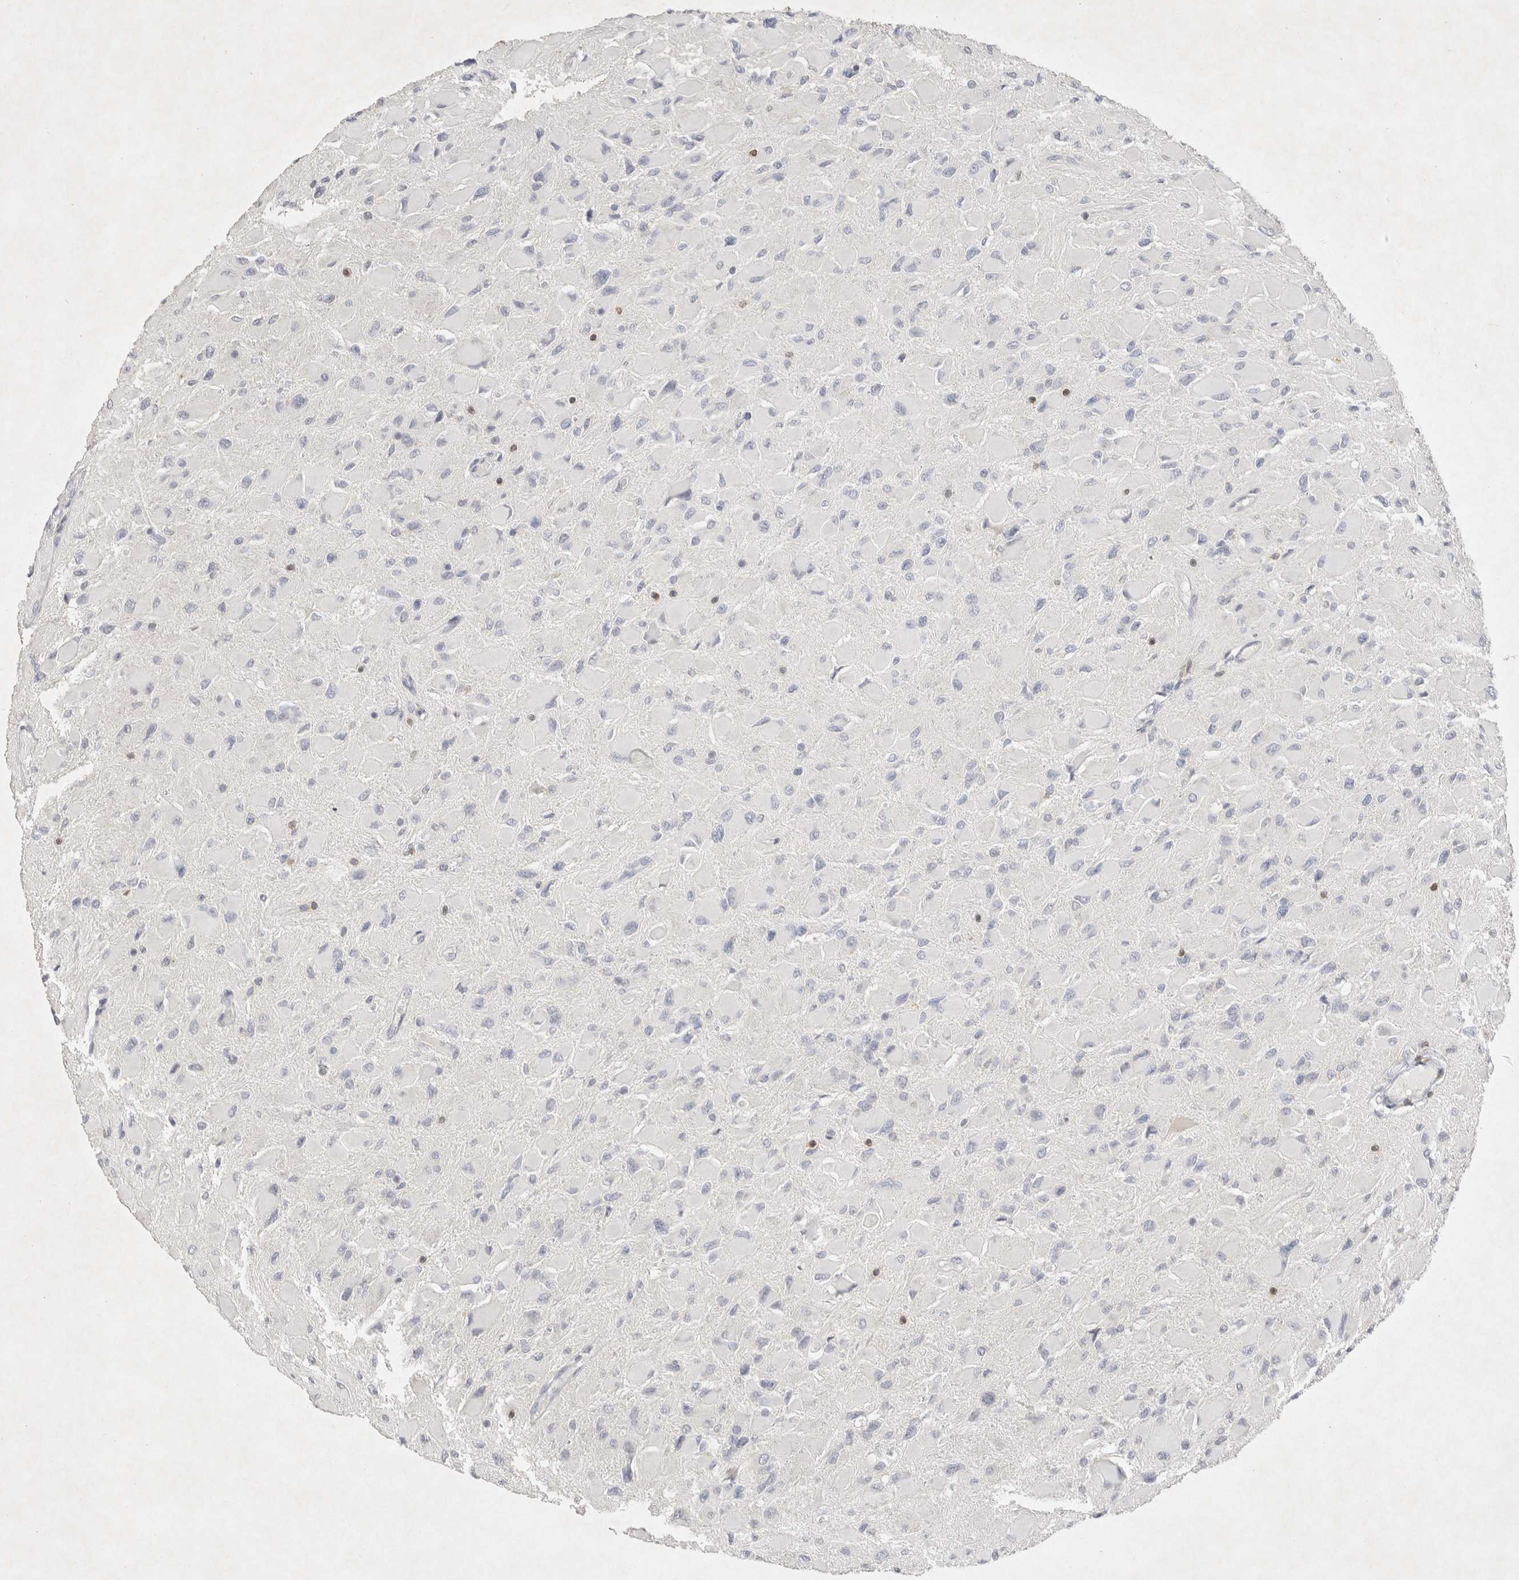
{"staining": {"intensity": "negative", "quantity": "none", "location": "none"}, "tissue": "glioma", "cell_type": "Tumor cells", "image_type": "cancer", "snomed": [{"axis": "morphology", "description": "Glioma, malignant, High grade"}, {"axis": "topography", "description": "Cerebral cortex"}], "caption": "Tumor cells show no significant protein positivity in glioma.", "gene": "RAC2", "patient": {"sex": "female", "age": 36}}